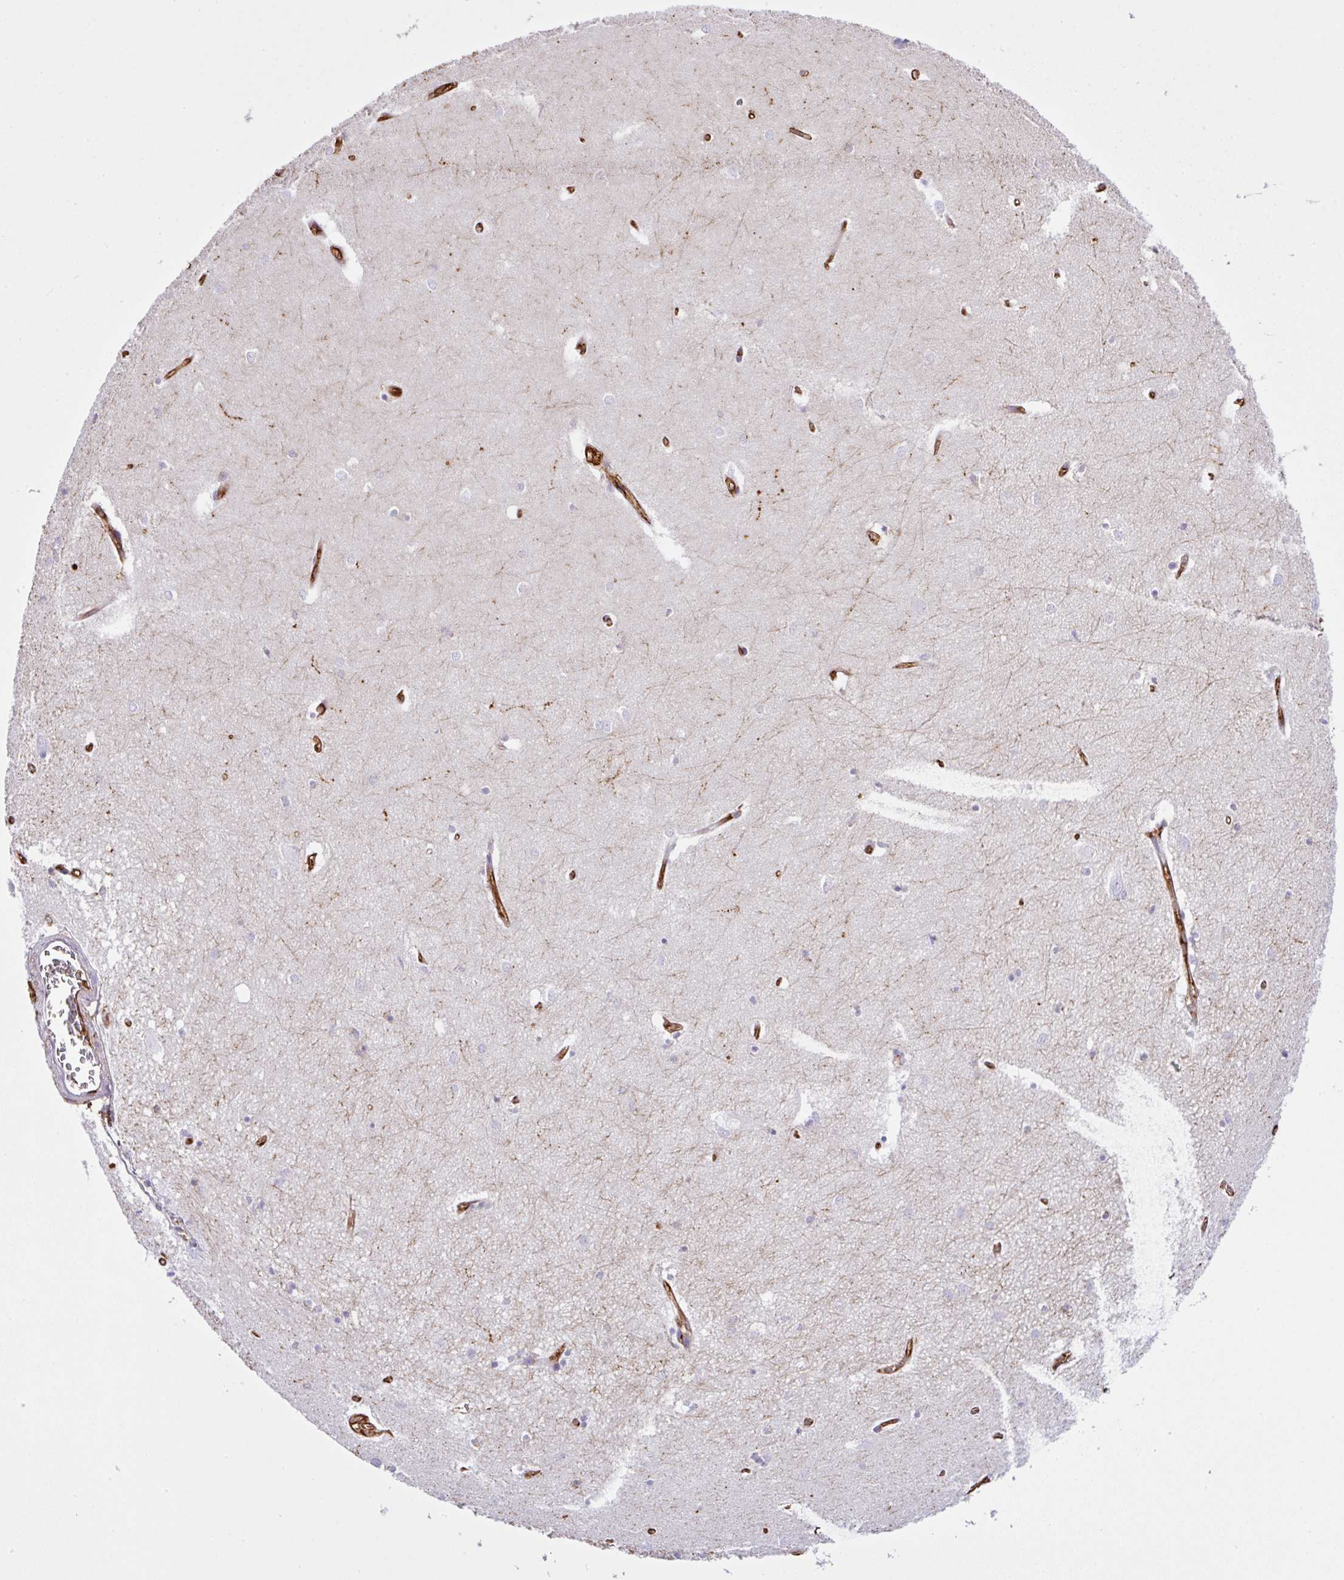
{"staining": {"intensity": "negative", "quantity": "none", "location": "none"}, "tissue": "hippocampus", "cell_type": "Glial cells", "image_type": "normal", "snomed": [{"axis": "morphology", "description": "Normal tissue, NOS"}, {"axis": "topography", "description": "Hippocampus"}], "caption": "This is an immunohistochemistry (IHC) image of benign human hippocampus. There is no expression in glial cells.", "gene": "MAGEB5", "patient": {"sex": "female", "age": 64}}